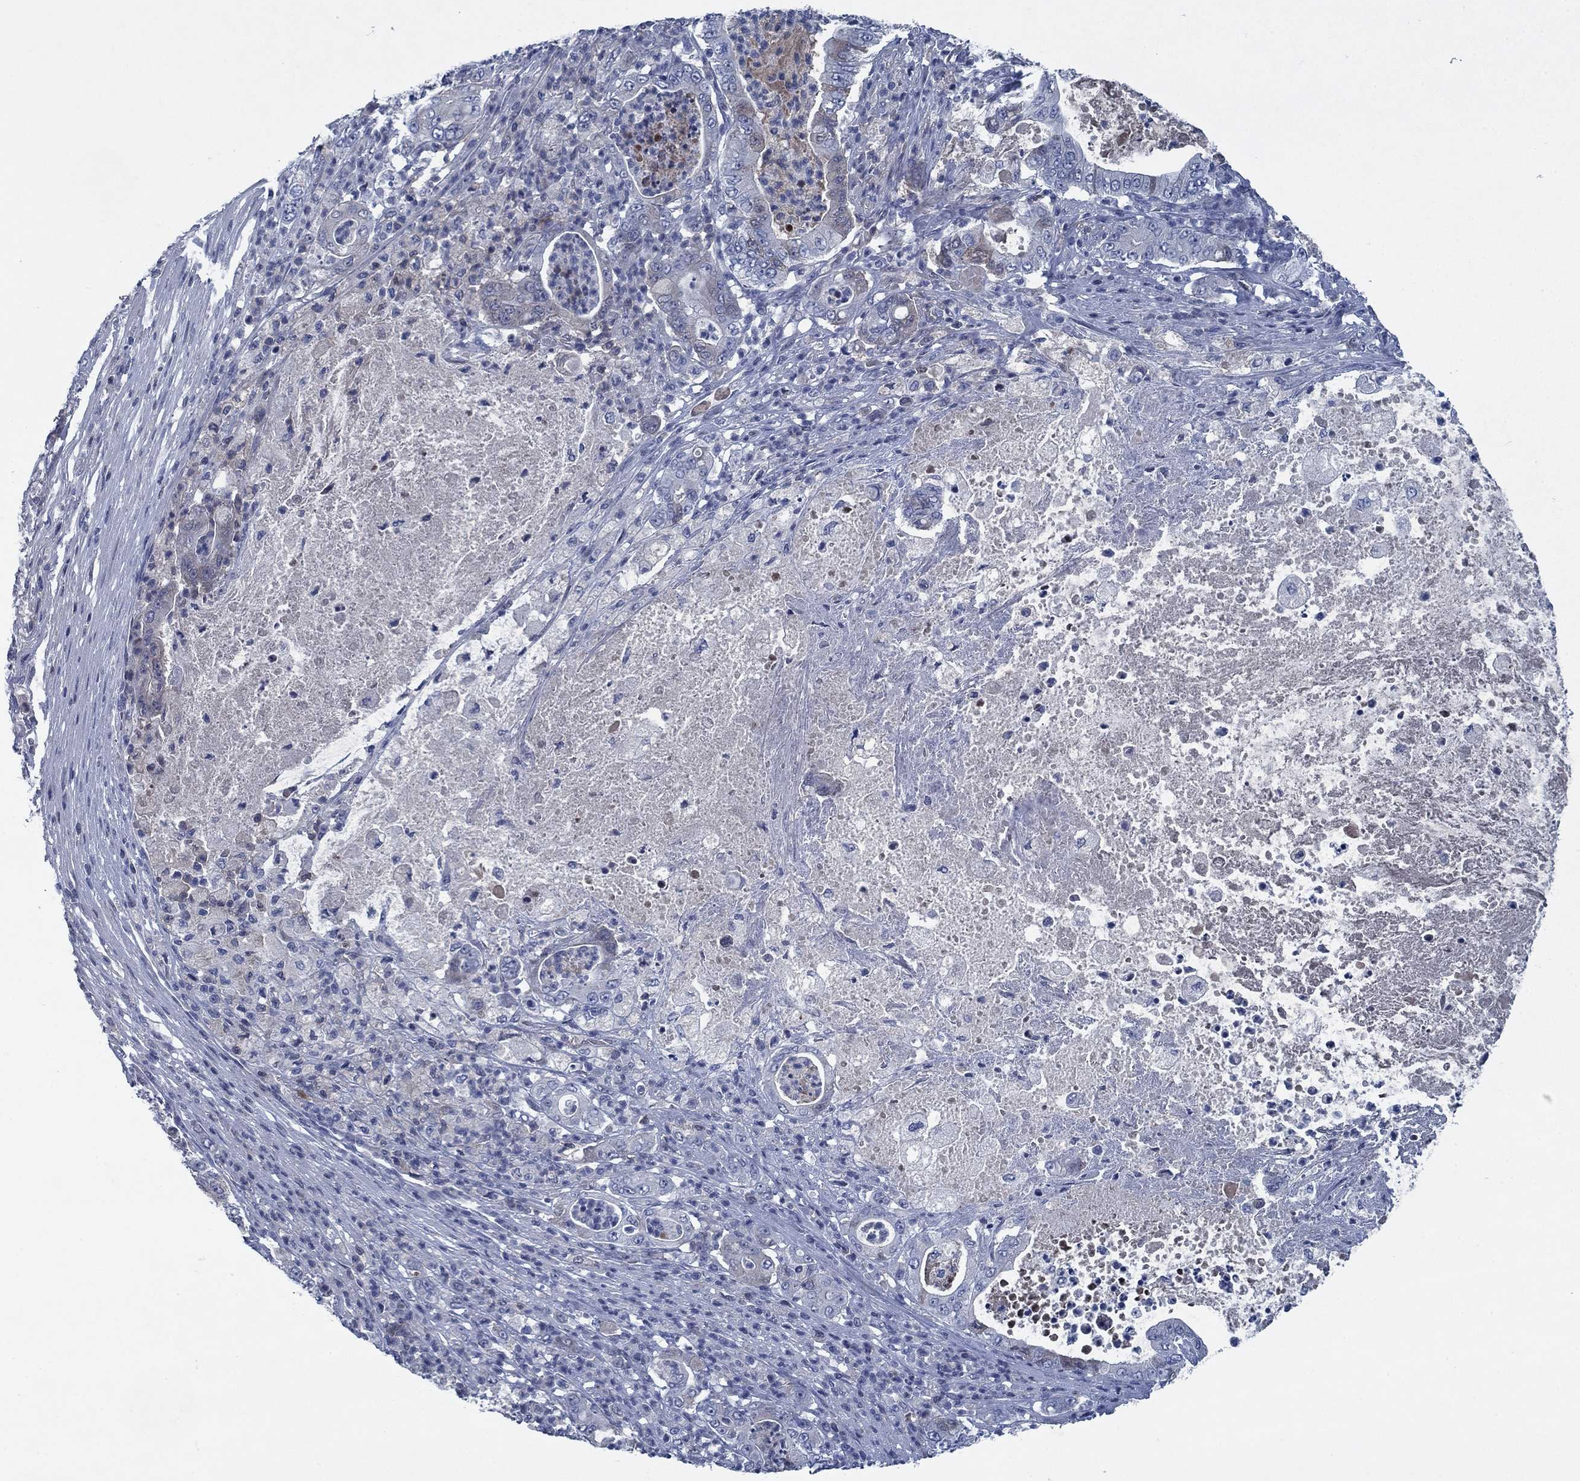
{"staining": {"intensity": "negative", "quantity": "none", "location": "none"}, "tissue": "pancreatic cancer", "cell_type": "Tumor cells", "image_type": "cancer", "snomed": [{"axis": "morphology", "description": "Adenocarcinoma, NOS"}, {"axis": "topography", "description": "Pancreas"}], "caption": "DAB (3,3'-diaminobenzidine) immunohistochemical staining of pancreatic cancer shows no significant positivity in tumor cells. (Brightfield microscopy of DAB (3,3'-diaminobenzidine) immunohistochemistry (IHC) at high magnification).", "gene": "PNMA8A", "patient": {"sex": "male", "age": 71}}